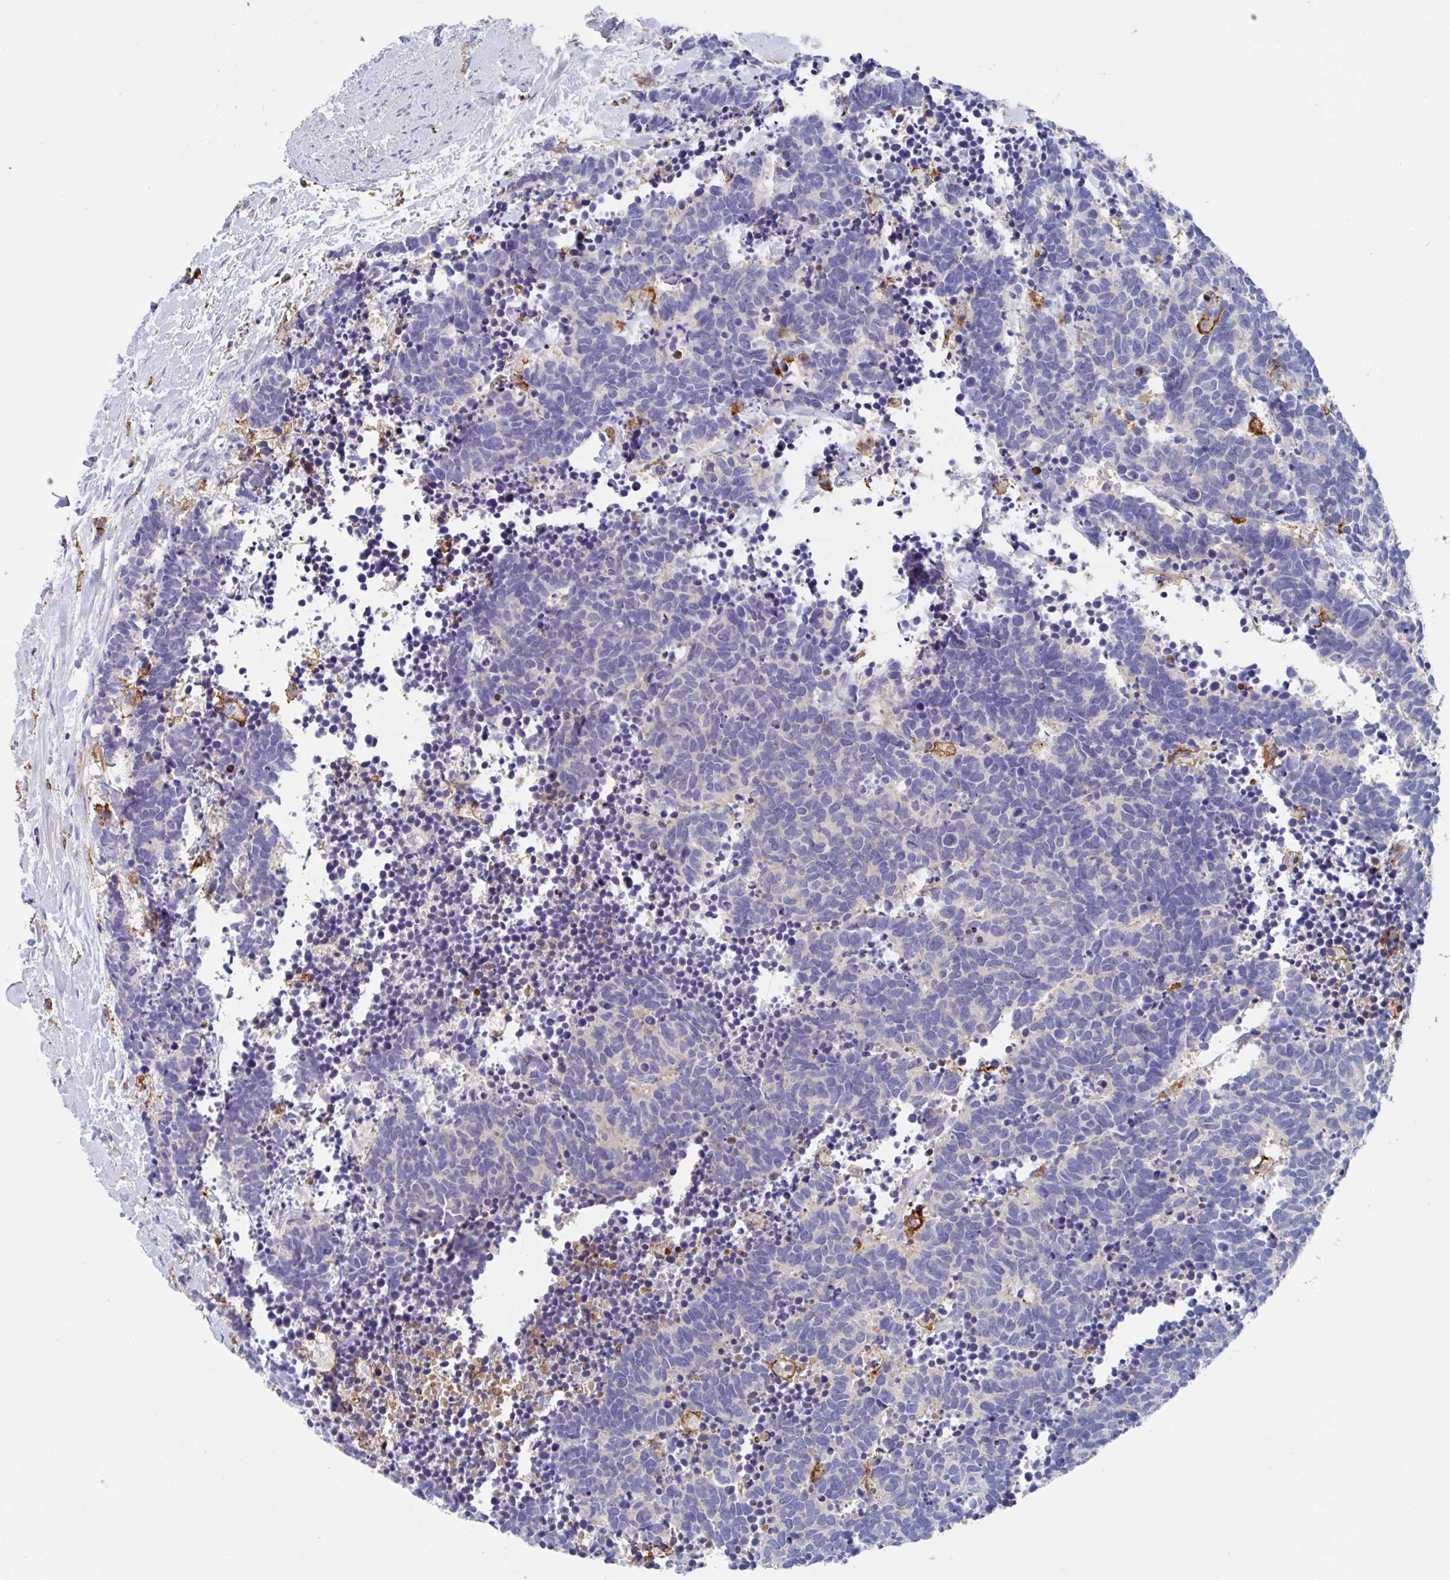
{"staining": {"intensity": "negative", "quantity": "none", "location": "none"}, "tissue": "carcinoid", "cell_type": "Tumor cells", "image_type": "cancer", "snomed": [{"axis": "morphology", "description": "Carcinoma, NOS"}, {"axis": "morphology", "description": "Carcinoid, malignant, NOS"}, {"axis": "topography", "description": "Prostate"}], "caption": "High power microscopy histopathology image of an immunohistochemistry (IHC) micrograph of malignant carcinoid, revealing no significant staining in tumor cells.", "gene": "FCGR3A", "patient": {"sex": "male", "age": 57}}